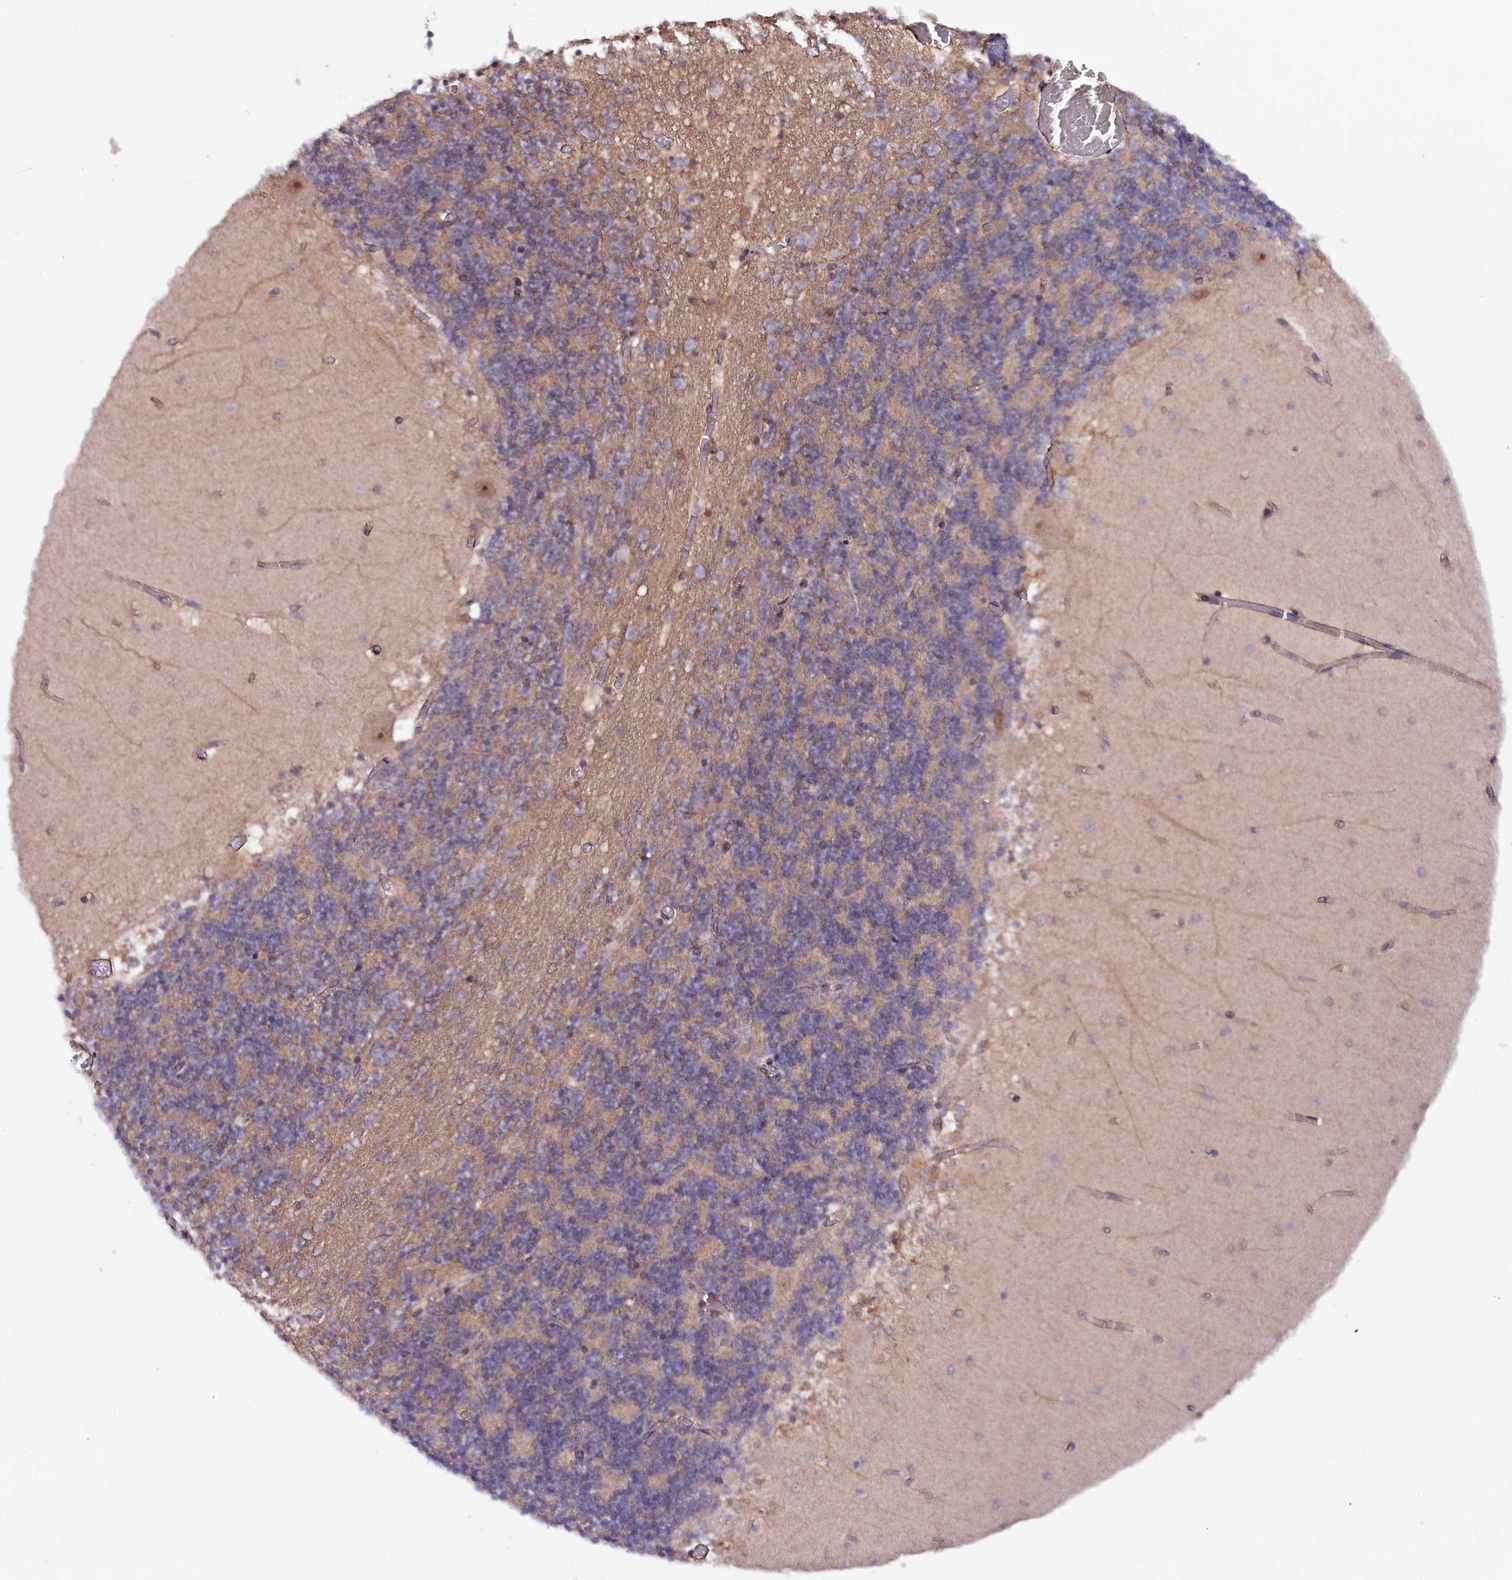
{"staining": {"intensity": "moderate", "quantity": "<25%", "location": "cytoplasmic/membranous"}, "tissue": "cerebellum", "cell_type": "Cells in granular layer", "image_type": "normal", "snomed": [{"axis": "morphology", "description": "Normal tissue, NOS"}, {"axis": "topography", "description": "Cerebellum"}], "caption": "Moderate cytoplasmic/membranous protein staining is appreciated in about <25% of cells in granular layer in cerebellum.", "gene": "PHLDB1", "patient": {"sex": "female", "age": 28}}